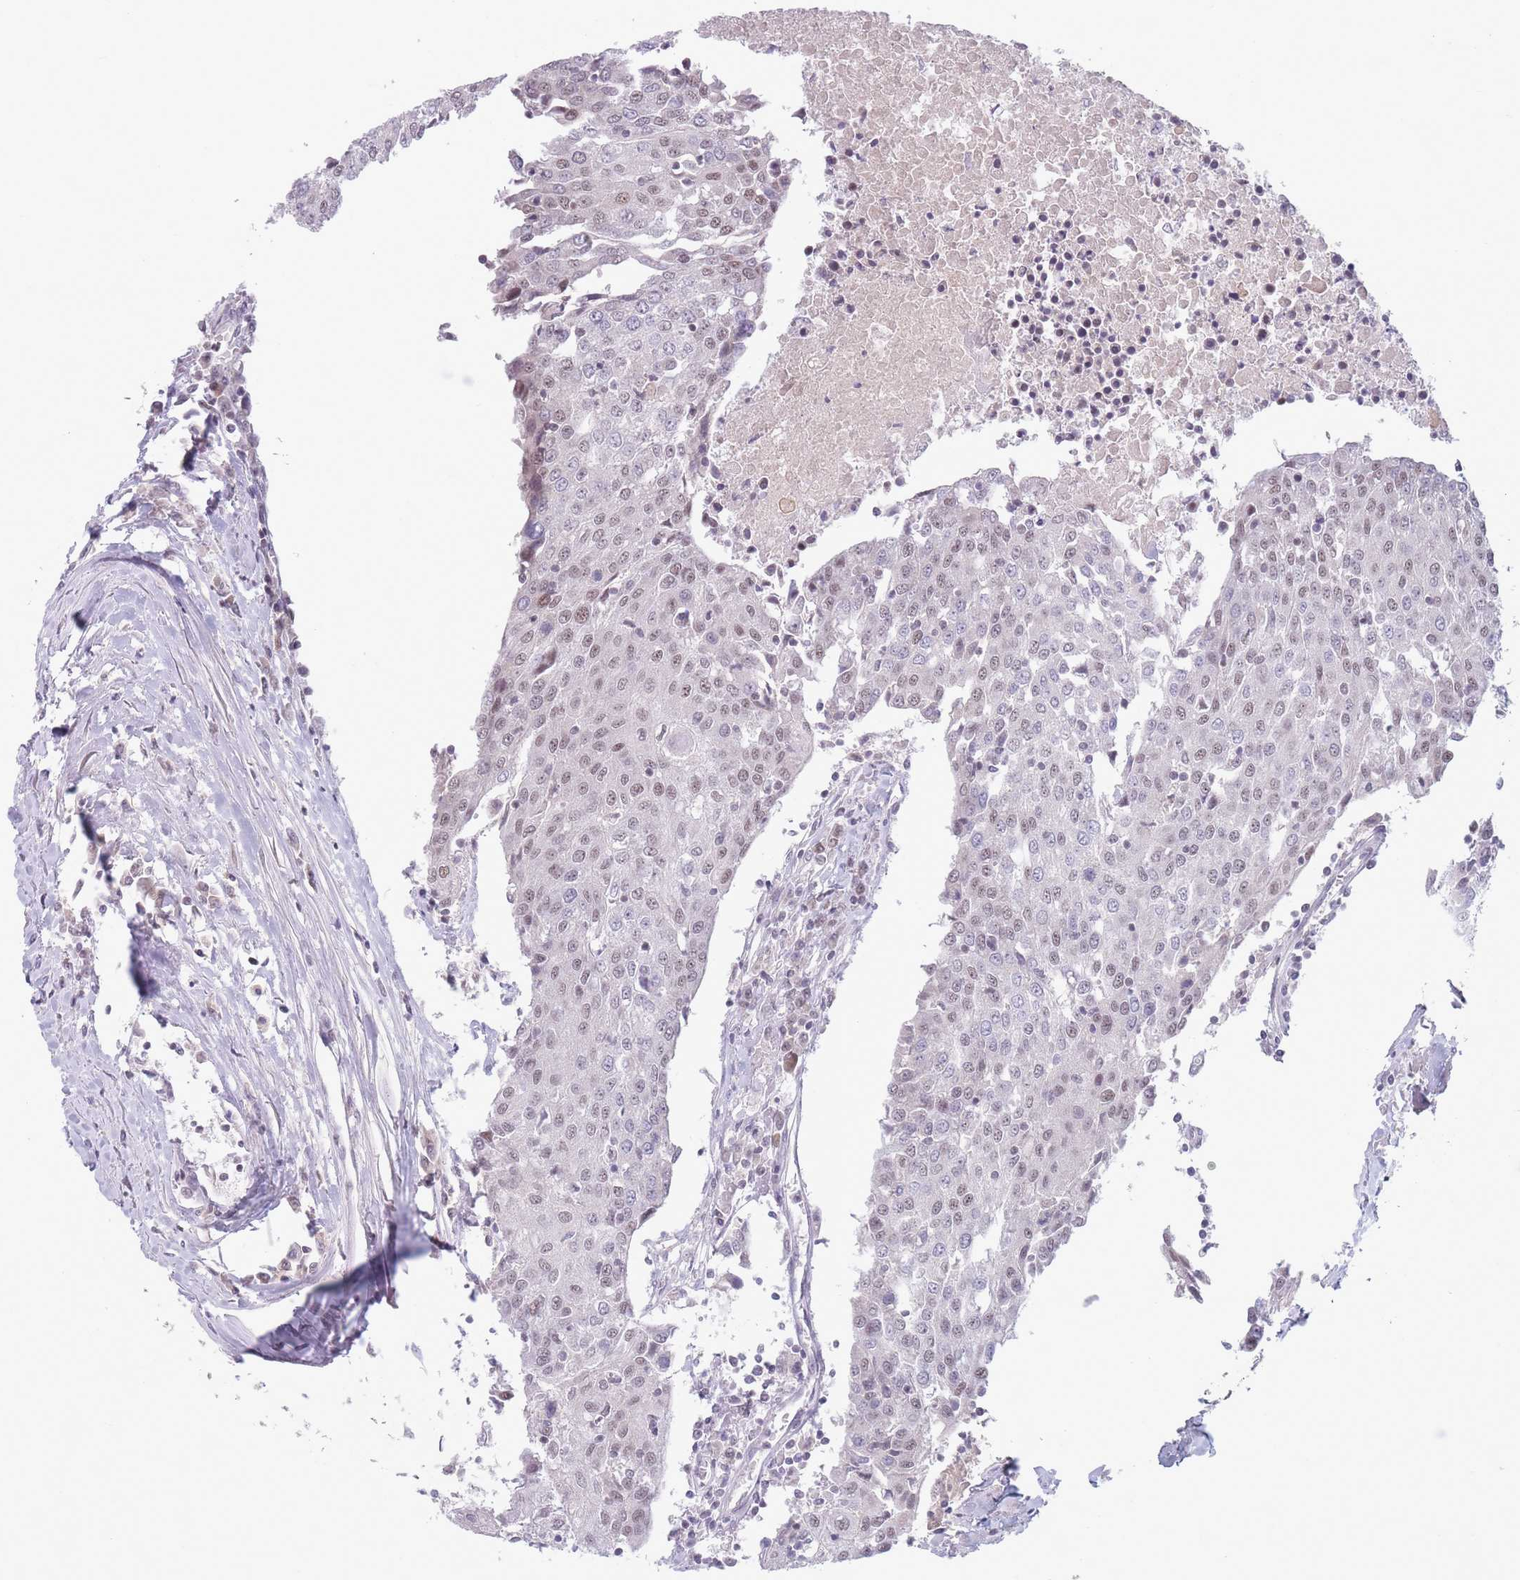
{"staining": {"intensity": "weak", "quantity": "25%-75%", "location": "nuclear"}, "tissue": "urothelial cancer", "cell_type": "Tumor cells", "image_type": "cancer", "snomed": [{"axis": "morphology", "description": "Urothelial carcinoma, High grade"}, {"axis": "topography", "description": "Urinary bladder"}], "caption": "IHC staining of urothelial carcinoma (high-grade), which displays low levels of weak nuclear expression in about 25%-75% of tumor cells indicating weak nuclear protein positivity. The staining was performed using DAB (3,3'-diaminobenzidine) (brown) for protein detection and nuclei were counterstained in hematoxylin (blue).", "gene": "ARID3B", "patient": {"sex": "female", "age": 85}}